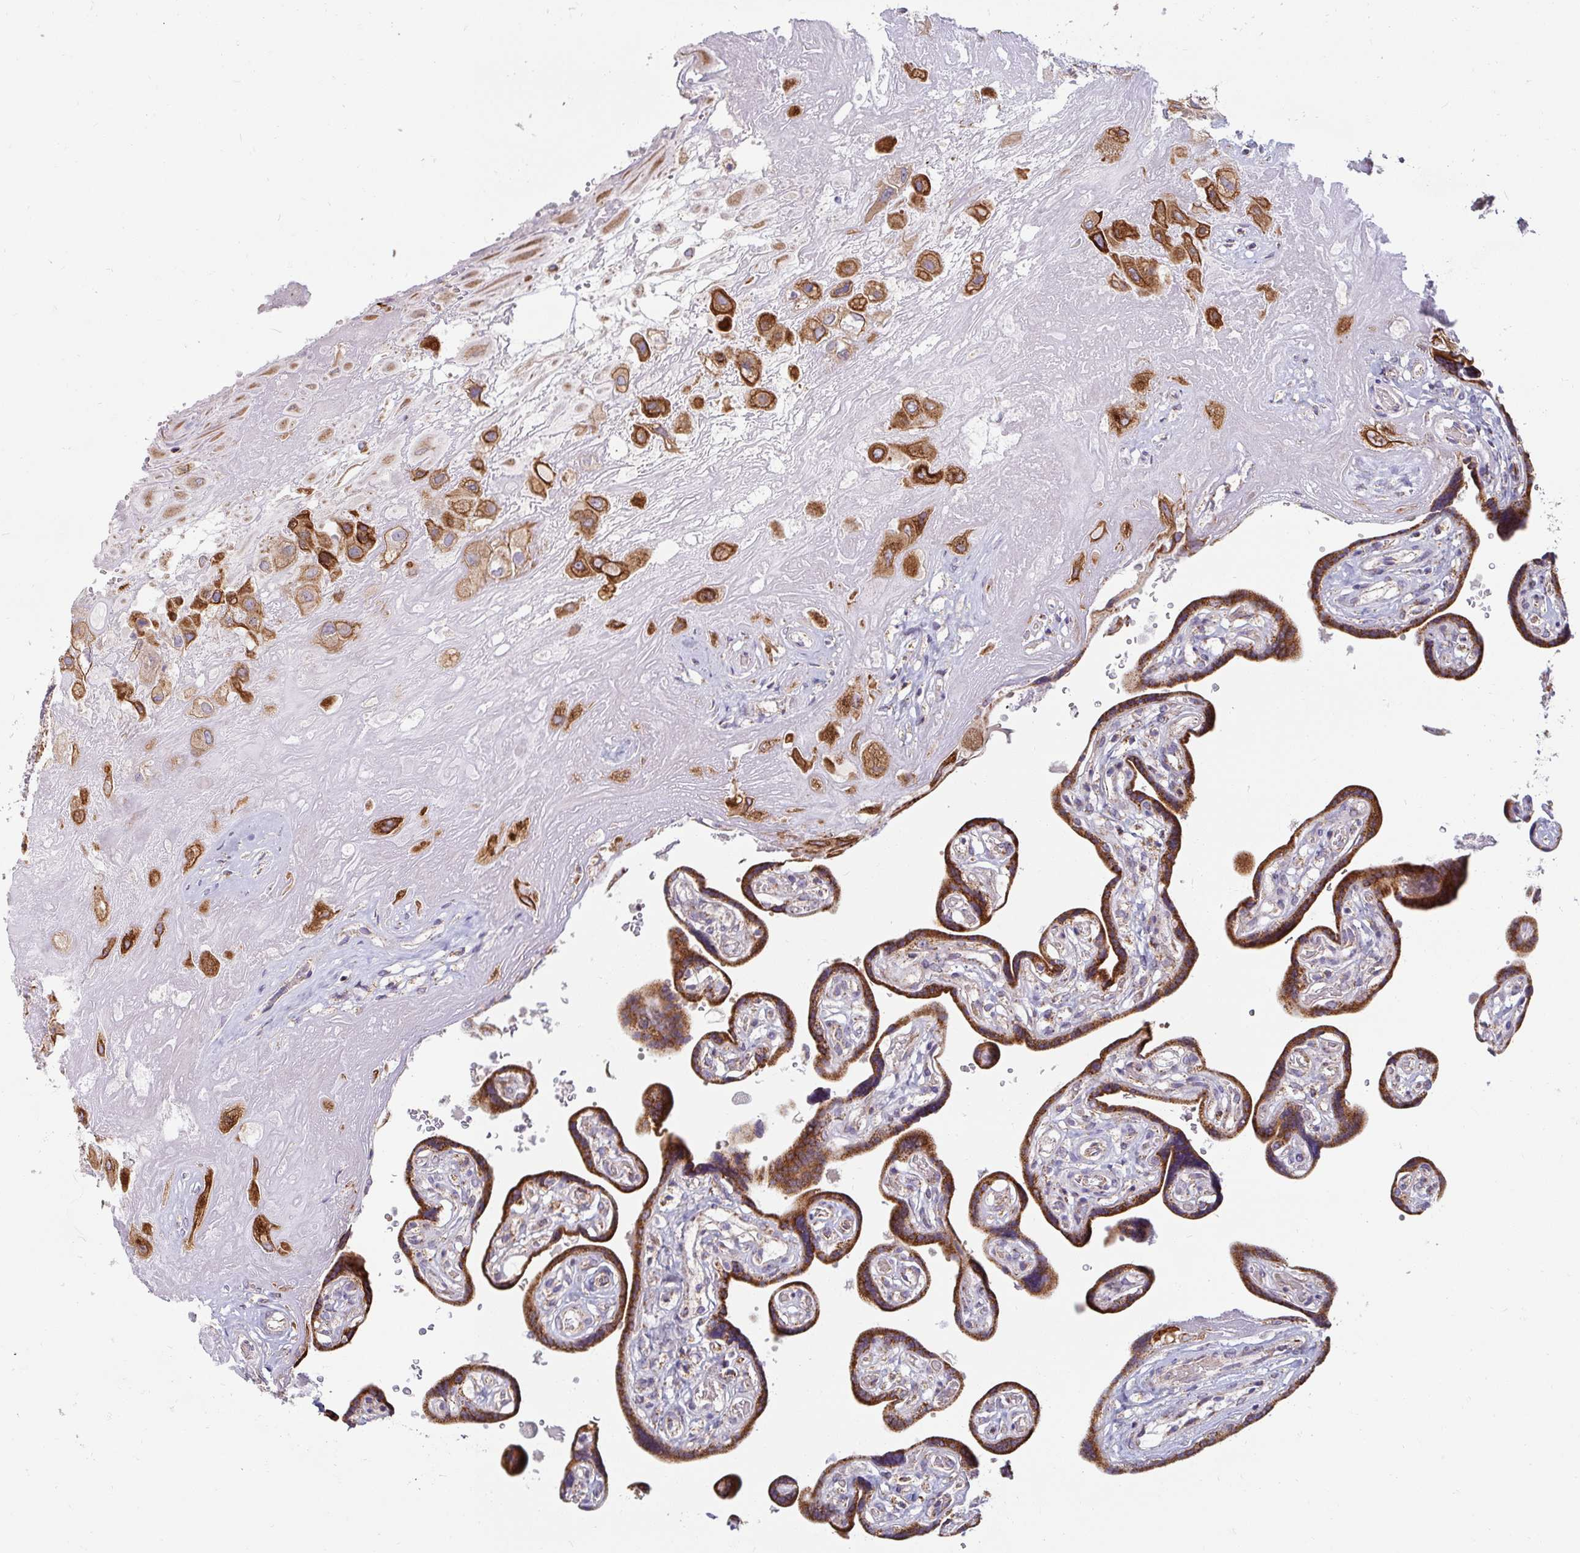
{"staining": {"intensity": "strong", "quantity": ">75%", "location": "cytoplasmic/membranous"}, "tissue": "placenta", "cell_type": "Decidual cells", "image_type": "normal", "snomed": [{"axis": "morphology", "description": "Normal tissue, NOS"}, {"axis": "topography", "description": "Placenta"}], "caption": "High-magnification brightfield microscopy of normal placenta stained with DAB (3,3'-diaminobenzidine) (brown) and counterstained with hematoxylin (blue). decidual cells exhibit strong cytoplasmic/membranous staining is seen in about>75% of cells.", "gene": "SKP2", "patient": {"sex": "female", "age": 32}}